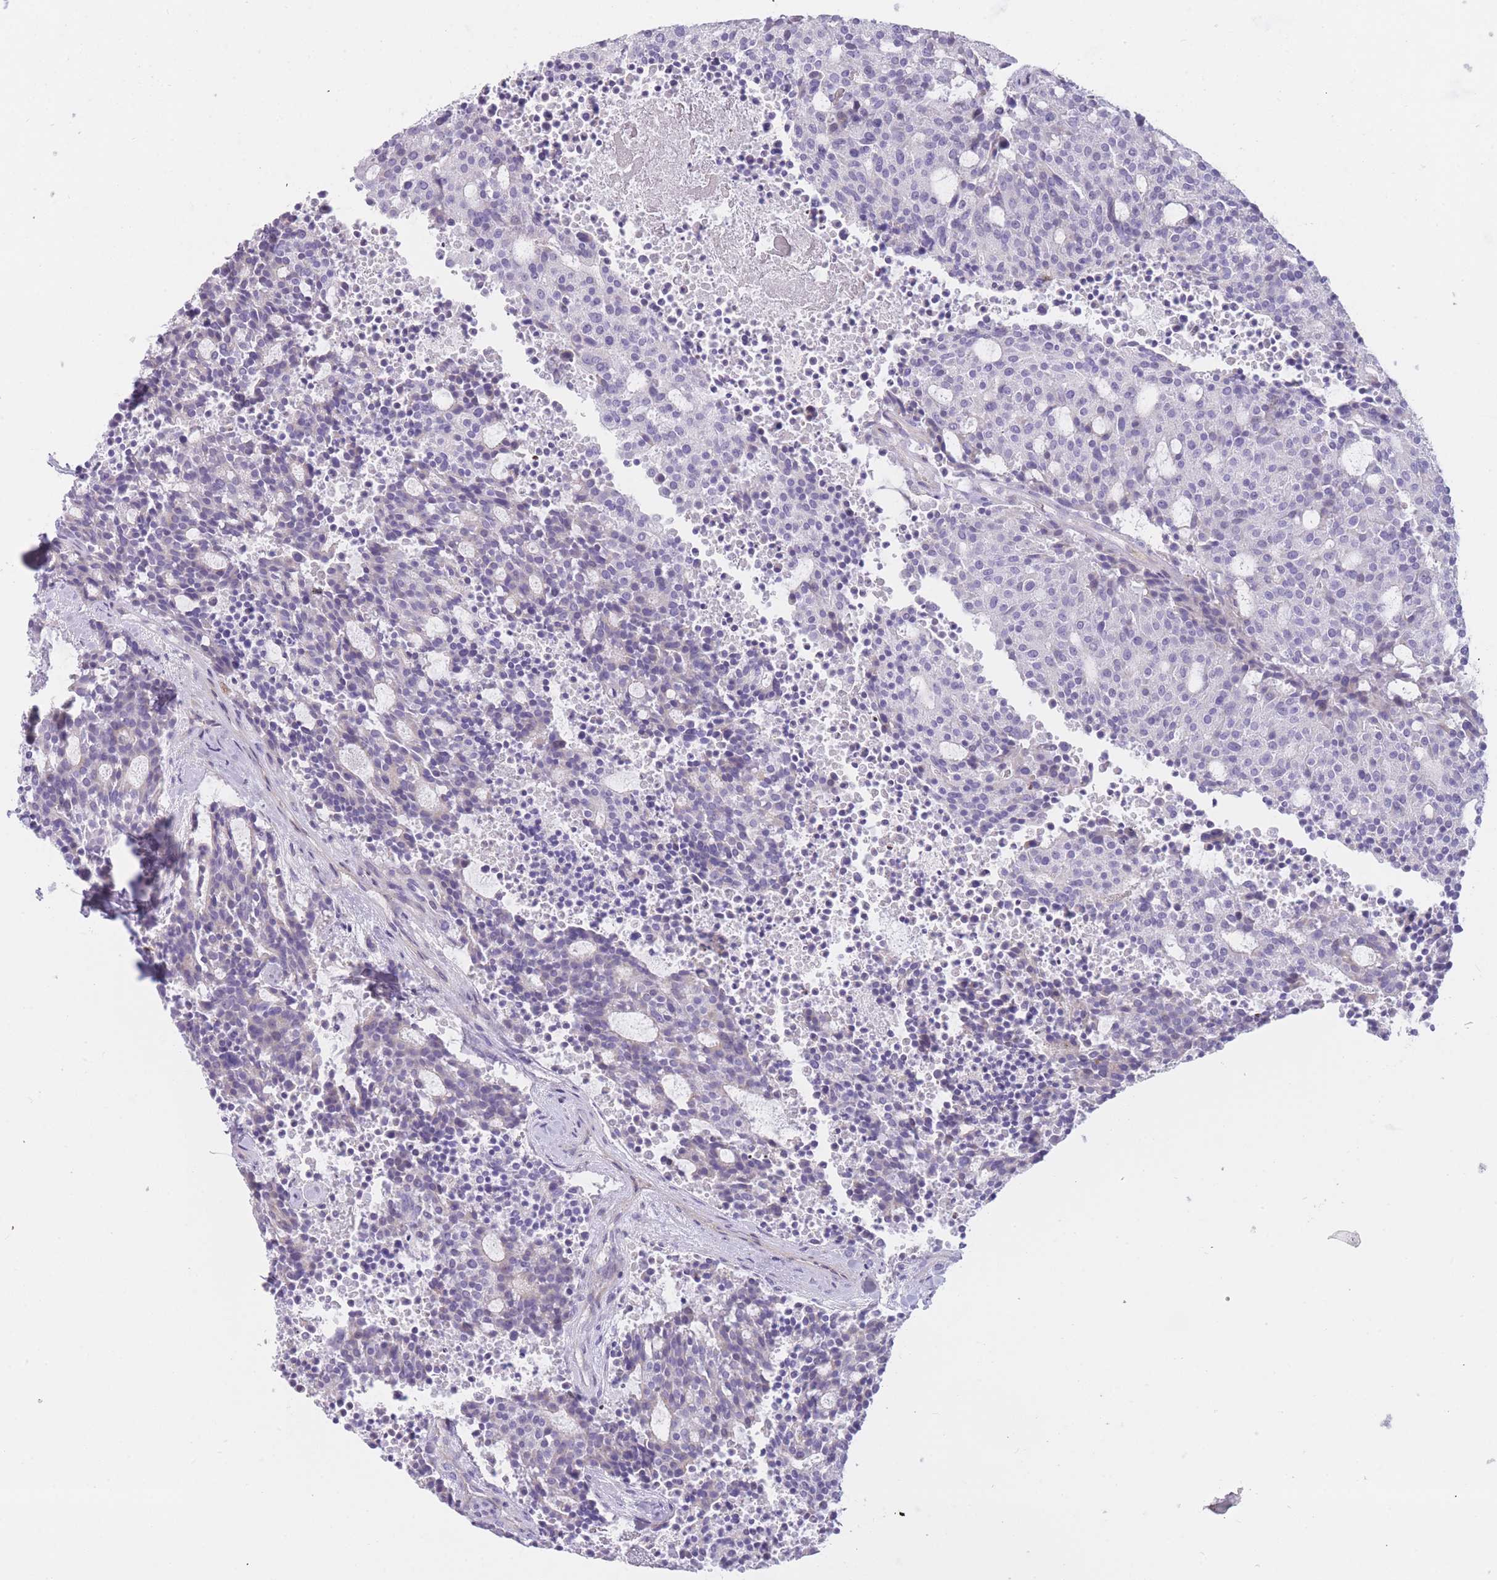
{"staining": {"intensity": "negative", "quantity": "none", "location": "none"}, "tissue": "carcinoid", "cell_type": "Tumor cells", "image_type": "cancer", "snomed": [{"axis": "morphology", "description": "Carcinoid, malignant, NOS"}, {"axis": "topography", "description": "Pancreas"}], "caption": "A high-resolution image shows immunohistochemistry (IHC) staining of carcinoid (malignant), which demonstrates no significant positivity in tumor cells.", "gene": "IMPG1", "patient": {"sex": "female", "age": 54}}